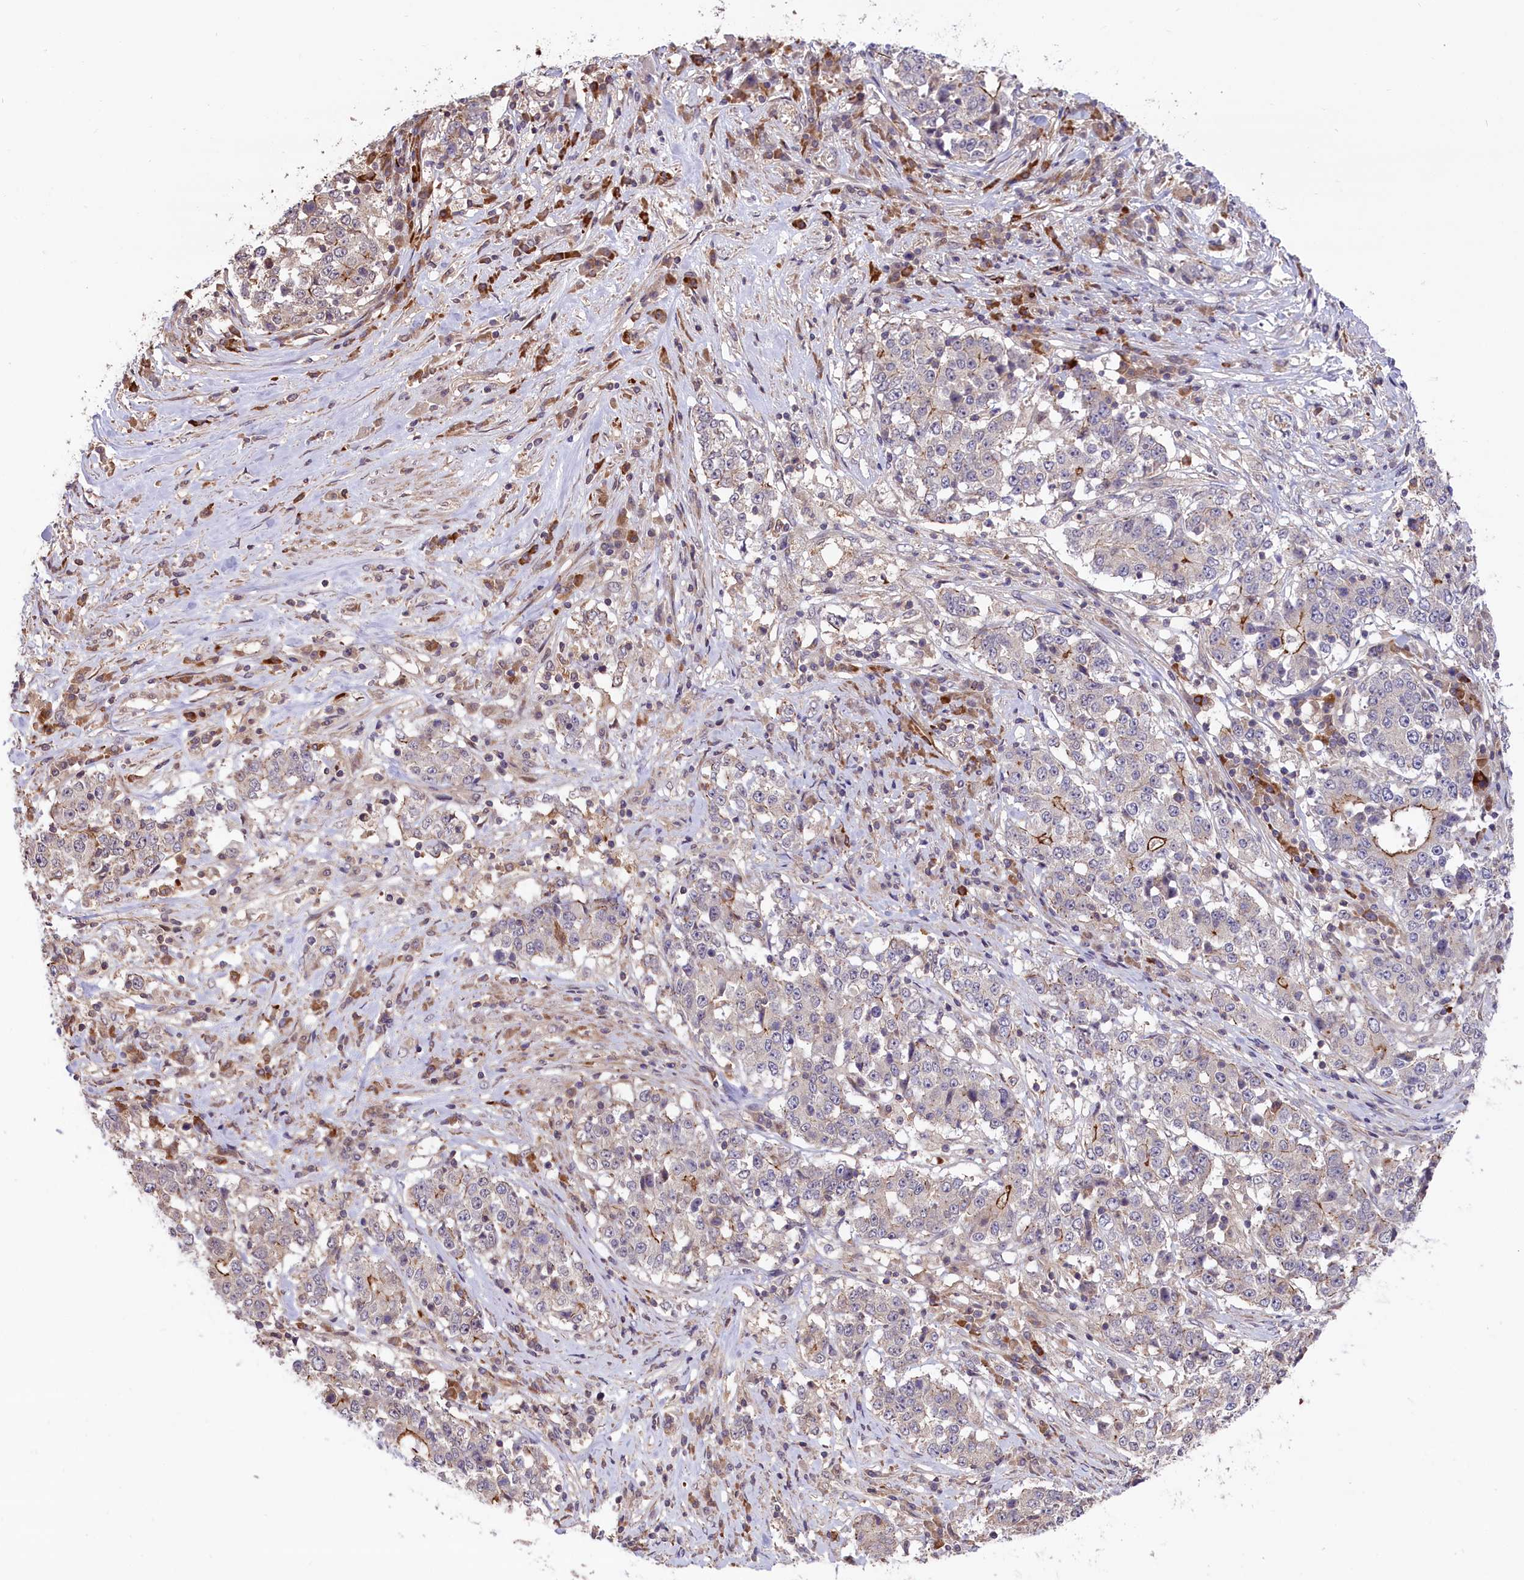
{"staining": {"intensity": "moderate", "quantity": "<25%", "location": "cytoplasmic/membranous"}, "tissue": "stomach cancer", "cell_type": "Tumor cells", "image_type": "cancer", "snomed": [{"axis": "morphology", "description": "Adenocarcinoma, NOS"}, {"axis": "topography", "description": "Stomach"}], "caption": "Stomach adenocarcinoma tissue displays moderate cytoplasmic/membranous positivity in about <25% of tumor cells, visualized by immunohistochemistry.", "gene": "RIC8A", "patient": {"sex": "male", "age": 59}}